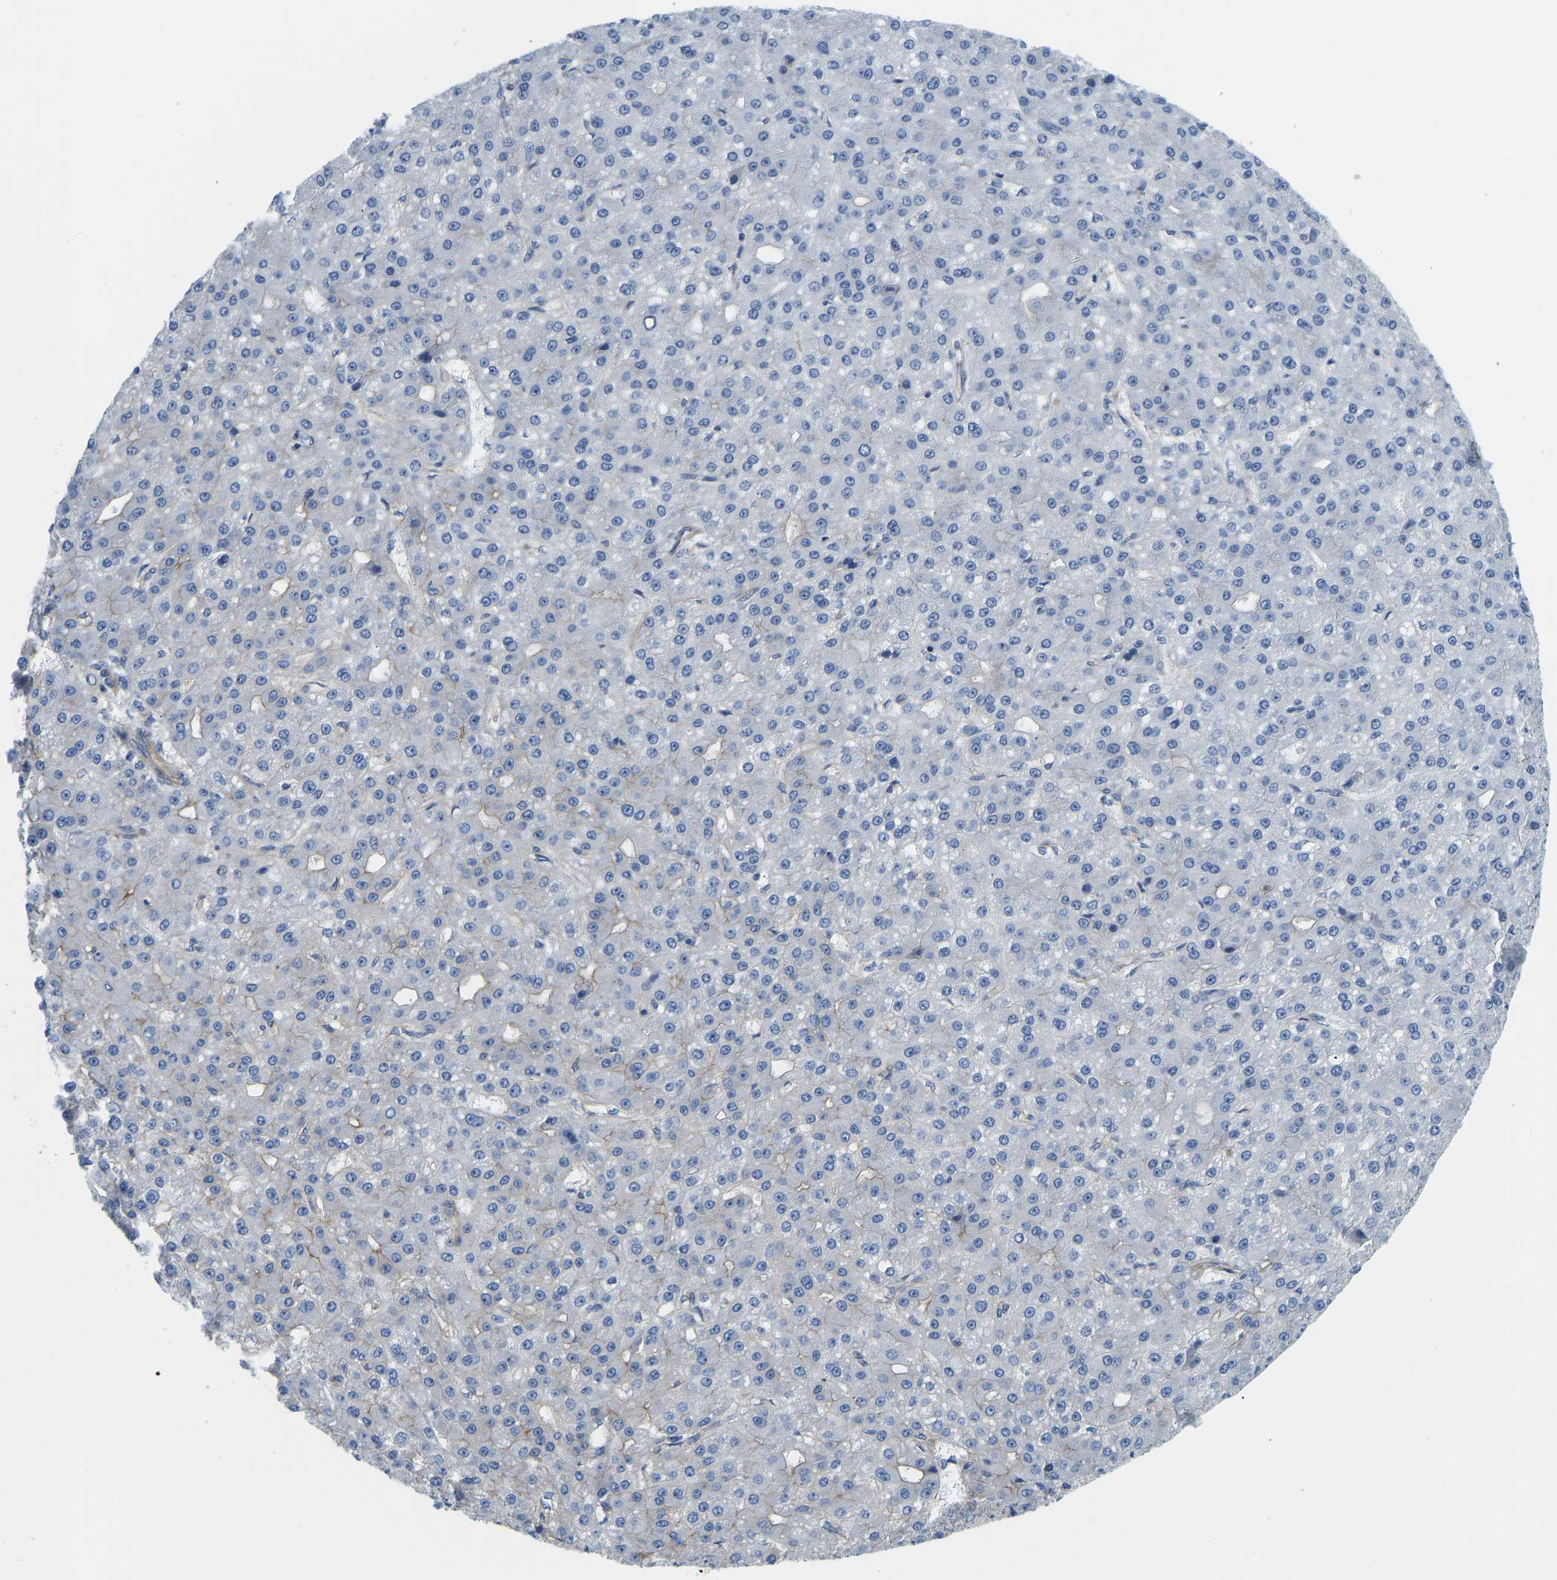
{"staining": {"intensity": "negative", "quantity": "none", "location": "none"}, "tissue": "liver cancer", "cell_type": "Tumor cells", "image_type": "cancer", "snomed": [{"axis": "morphology", "description": "Carcinoma, Hepatocellular, NOS"}, {"axis": "topography", "description": "Liver"}], "caption": "Immunohistochemical staining of human liver hepatocellular carcinoma displays no significant staining in tumor cells.", "gene": "CHAD", "patient": {"sex": "male", "age": 67}}